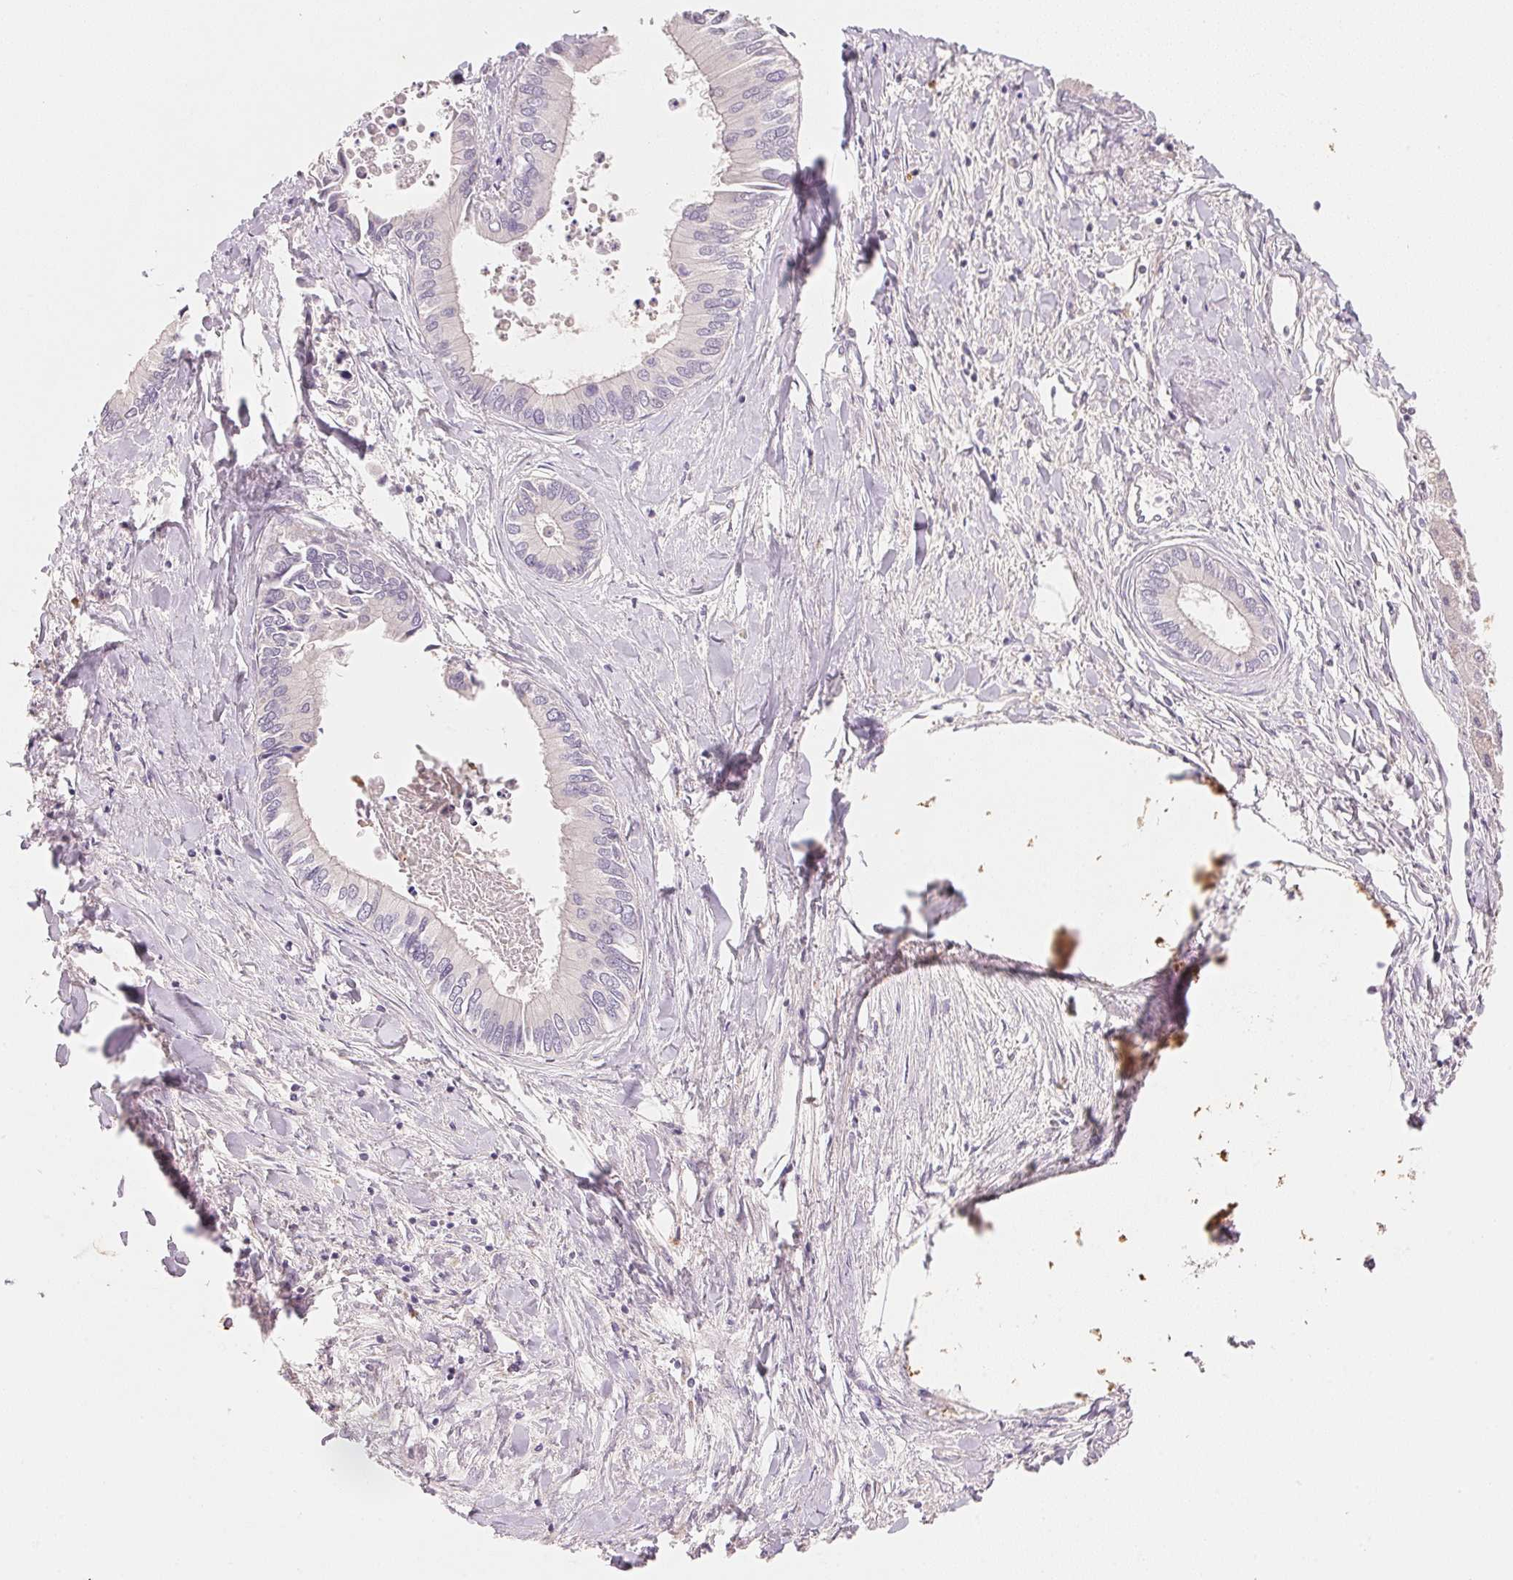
{"staining": {"intensity": "negative", "quantity": "none", "location": "none"}, "tissue": "liver cancer", "cell_type": "Tumor cells", "image_type": "cancer", "snomed": [{"axis": "morphology", "description": "Cholangiocarcinoma"}, {"axis": "topography", "description": "Liver"}], "caption": "Liver cholangiocarcinoma stained for a protein using IHC reveals no expression tumor cells.", "gene": "MCOLN3", "patient": {"sex": "male", "age": 66}}